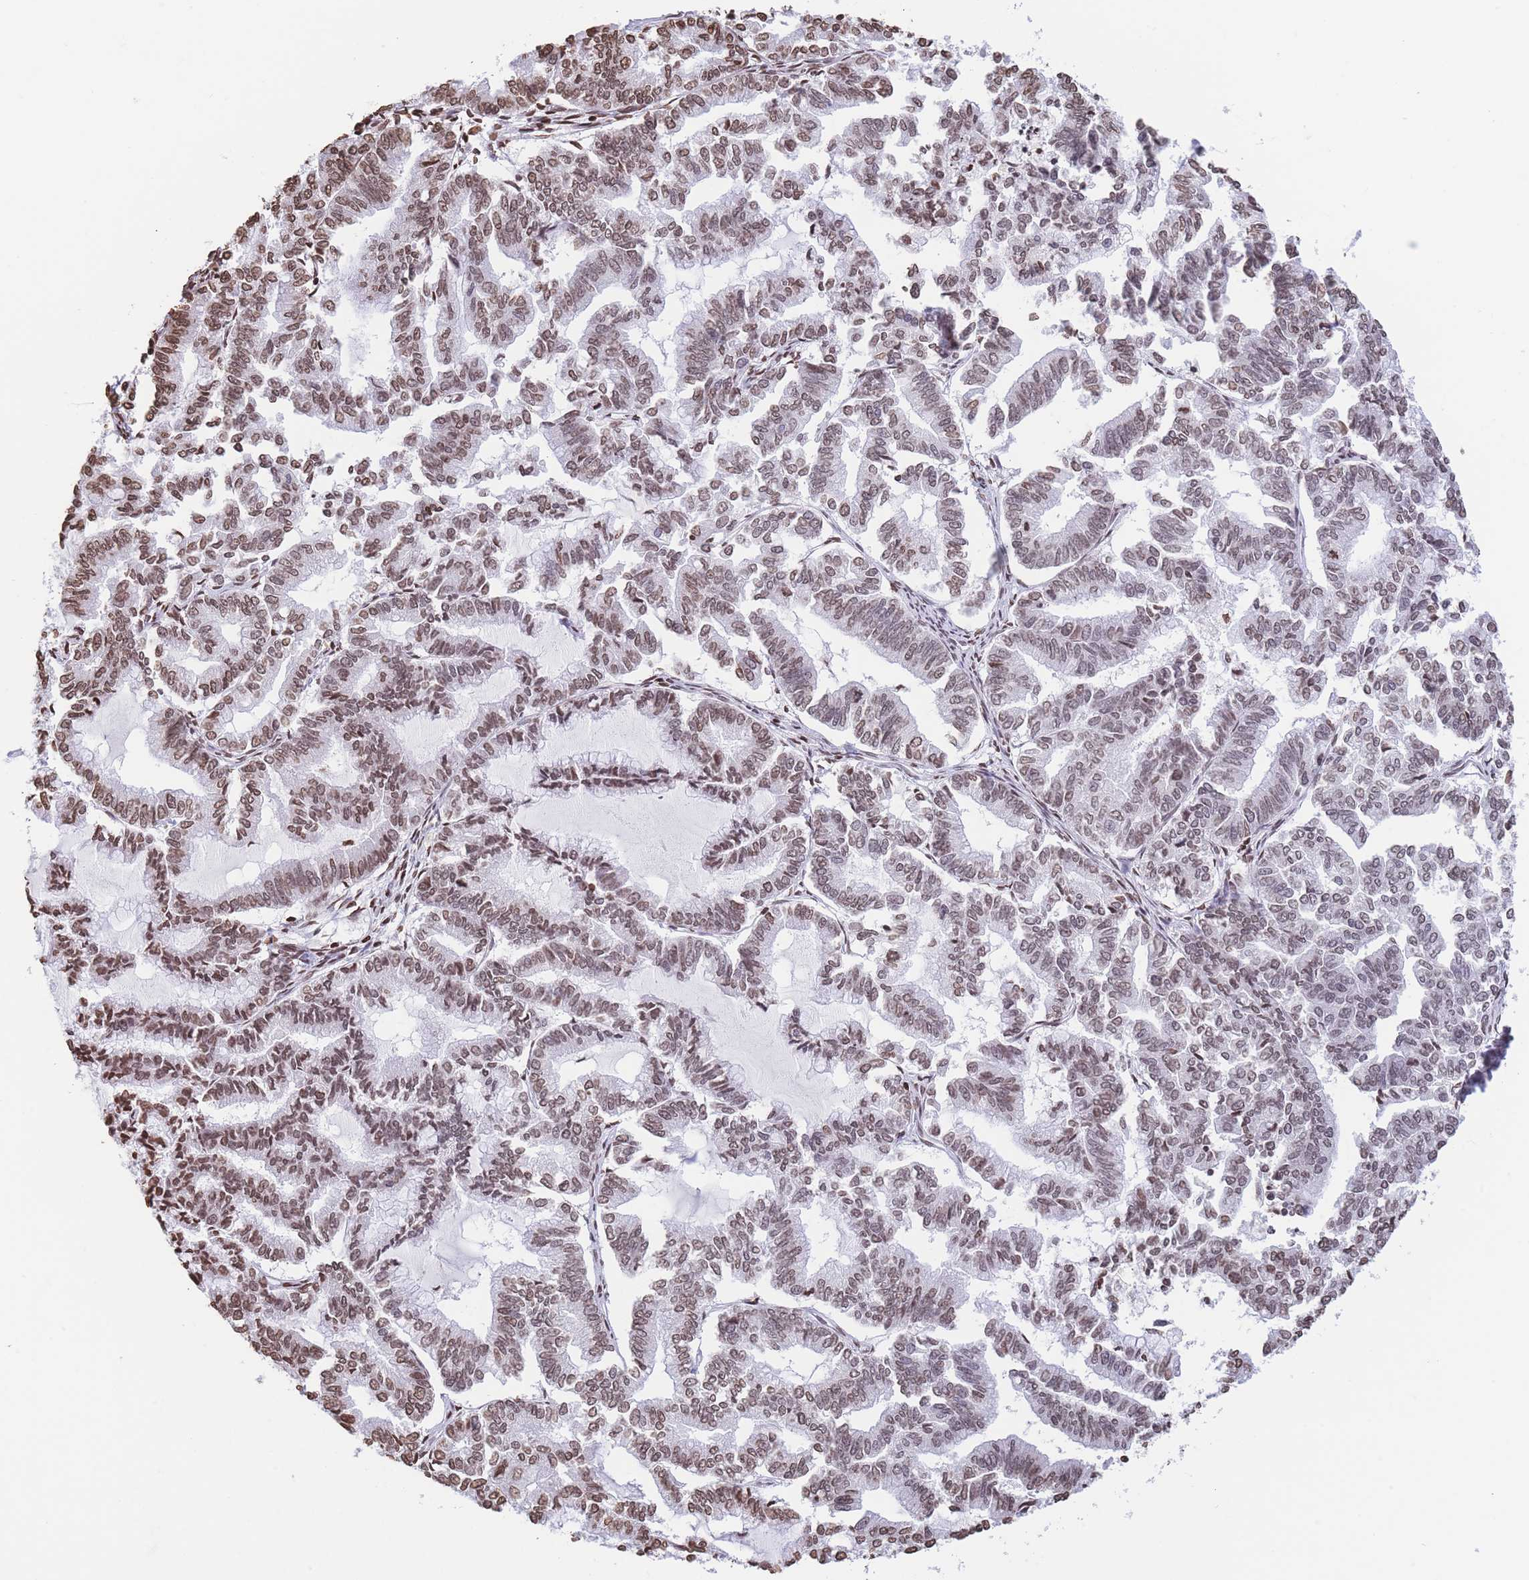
{"staining": {"intensity": "moderate", "quantity": ">75%", "location": "nuclear"}, "tissue": "endometrial cancer", "cell_type": "Tumor cells", "image_type": "cancer", "snomed": [{"axis": "morphology", "description": "Adenocarcinoma, NOS"}, {"axis": "topography", "description": "Endometrium"}], "caption": "Protein staining demonstrates moderate nuclear positivity in approximately >75% of tumor cells in endometrial cancer. (brown staining indicates protein expression, while blue staining denotes nuclei).", "gene": "H2BC11", "patient": {"sex": "female", "age": 79}}